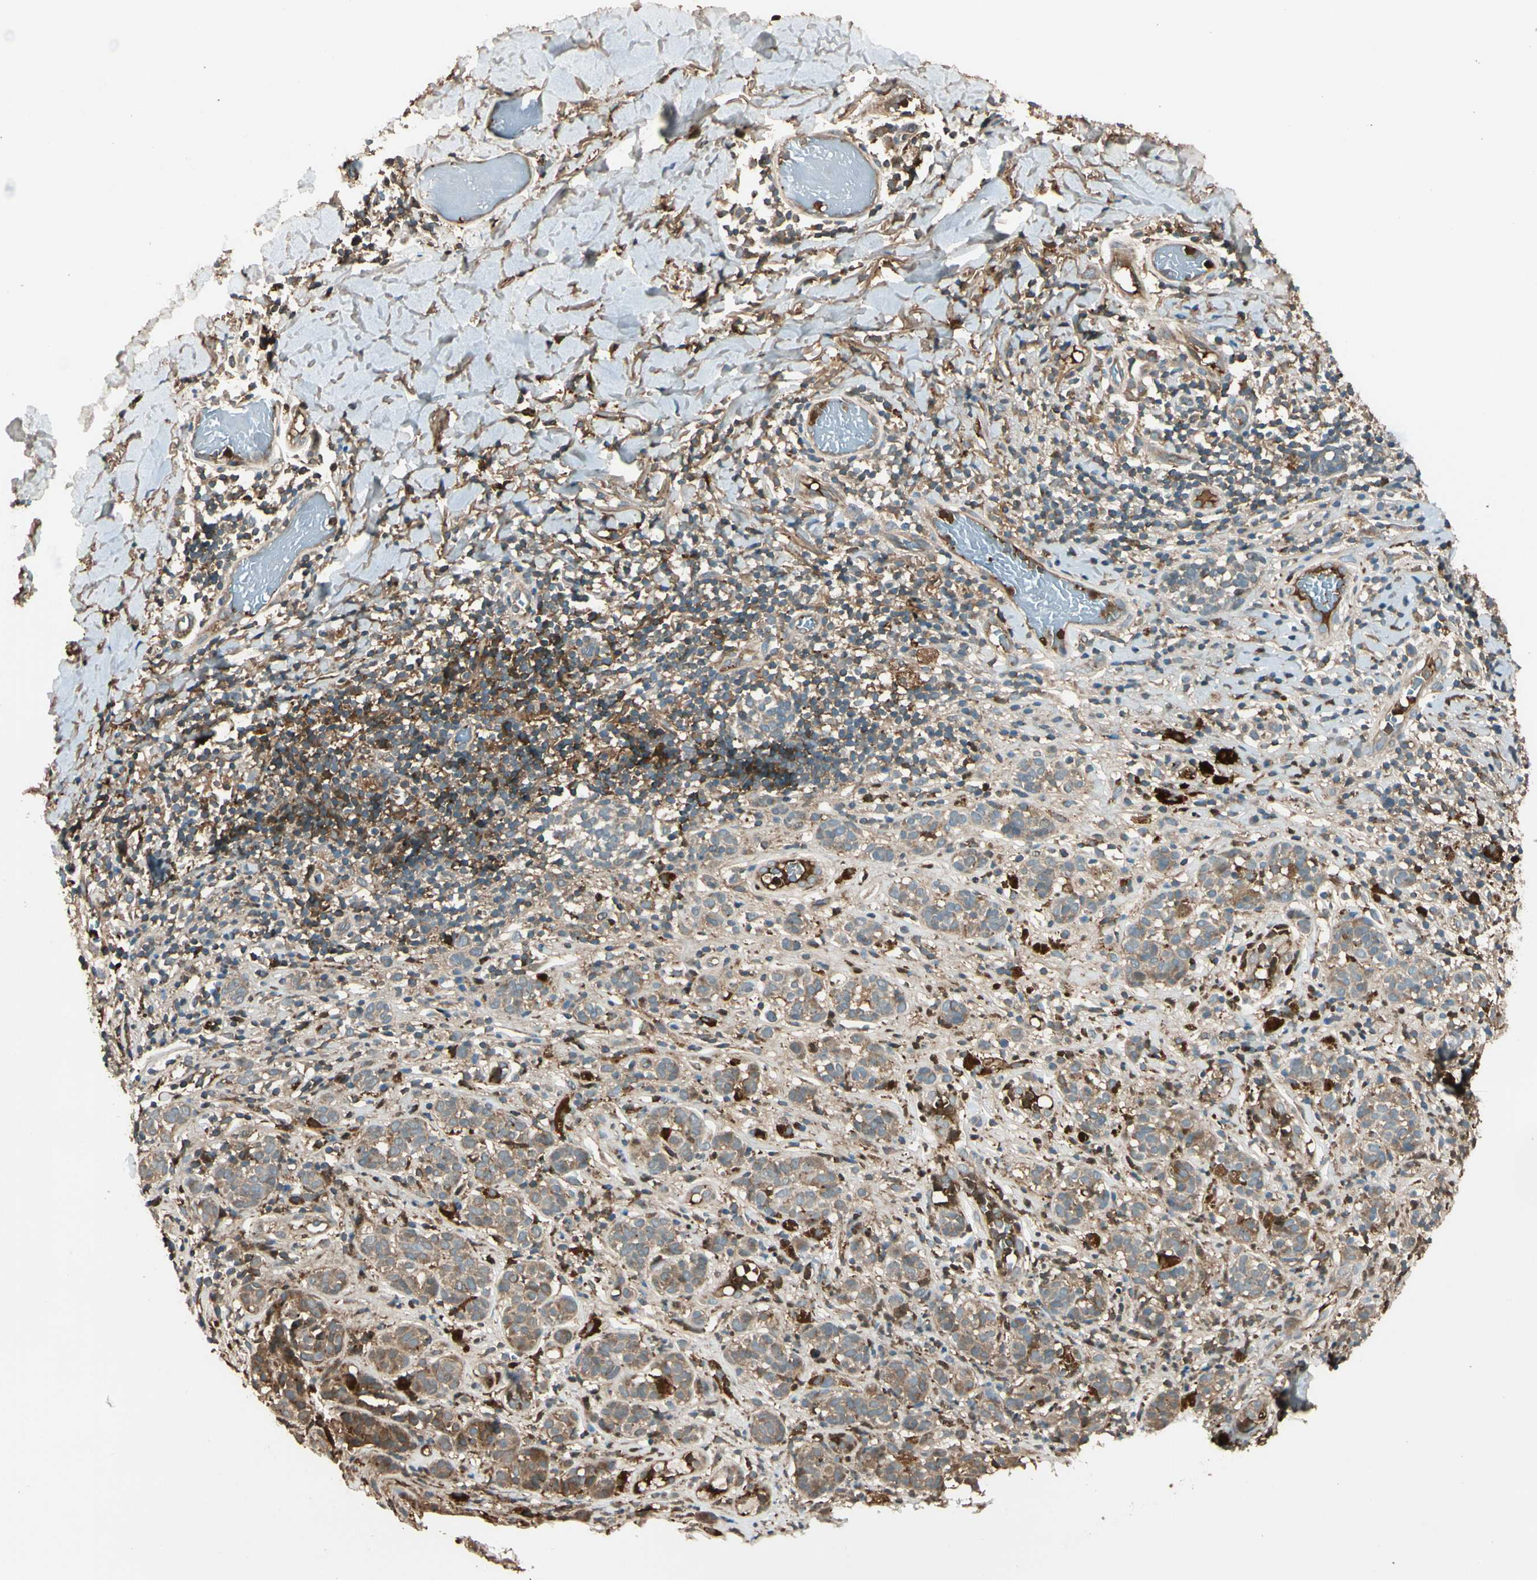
{"staining": {"intensity": "weak", "quantity": ">75%", "location": "cytoplasmic/membranous"}, "tissue": "melanoma", "cell_type": "Tumor cells", "image_type": "cancer", "snomed": [{"axis": "morphology", "description": "Malignant melanoma, NOS"}, {"axis": "topography", "description": "Skin"}], "caption": "Immunohistochemistry (IHC) histopathology image of melanoma stained for a protein (brown), which displays low levels of weak cytoplasmic/membranous staining in approximately >75% of tumor cells.", "gene": "STX11", "patient": {"sex": "male", "age": 64}}